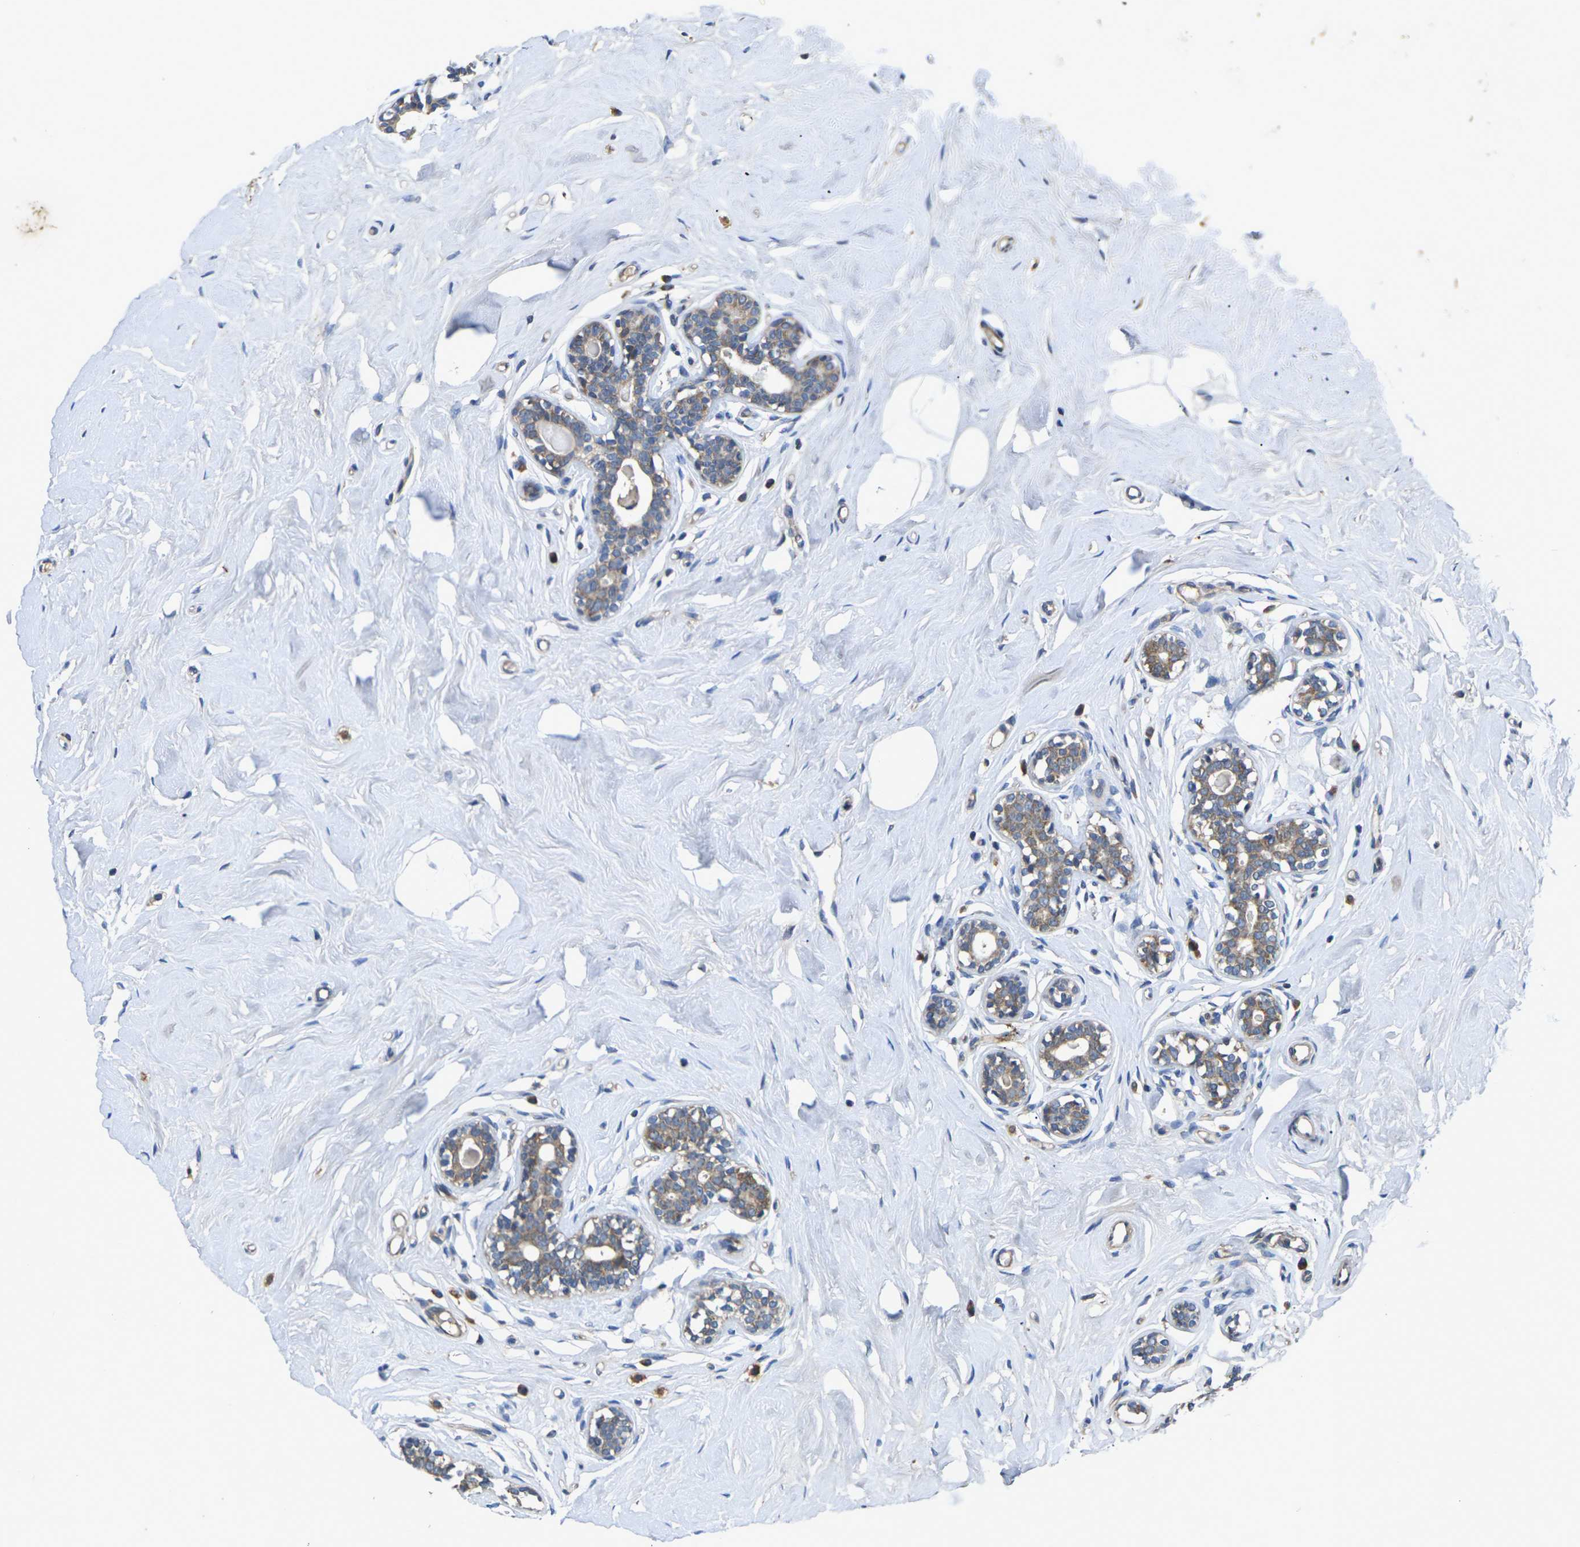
{"staining": {"intensity": "negative", "quantity": "none", "location": "none"}, "tissue": "breast", "cell_type": "Adipocytes", "image_type": "normal", "snomed": [{"axis": "morphology", "description": "Normal tissue, NOS"}, {"axis": "topography", "description": "Breast"}], "caption": "IHC histopathology image of normal human breast stained for a protein (brown), which exhibits no staining in adipocytes. (Brightfield microscopy of DAB (3,3'-diaminobenzidine) IHC at high magnification).", "gene": "KIF1B", "patient": {"sex": "female", "age": 23}}